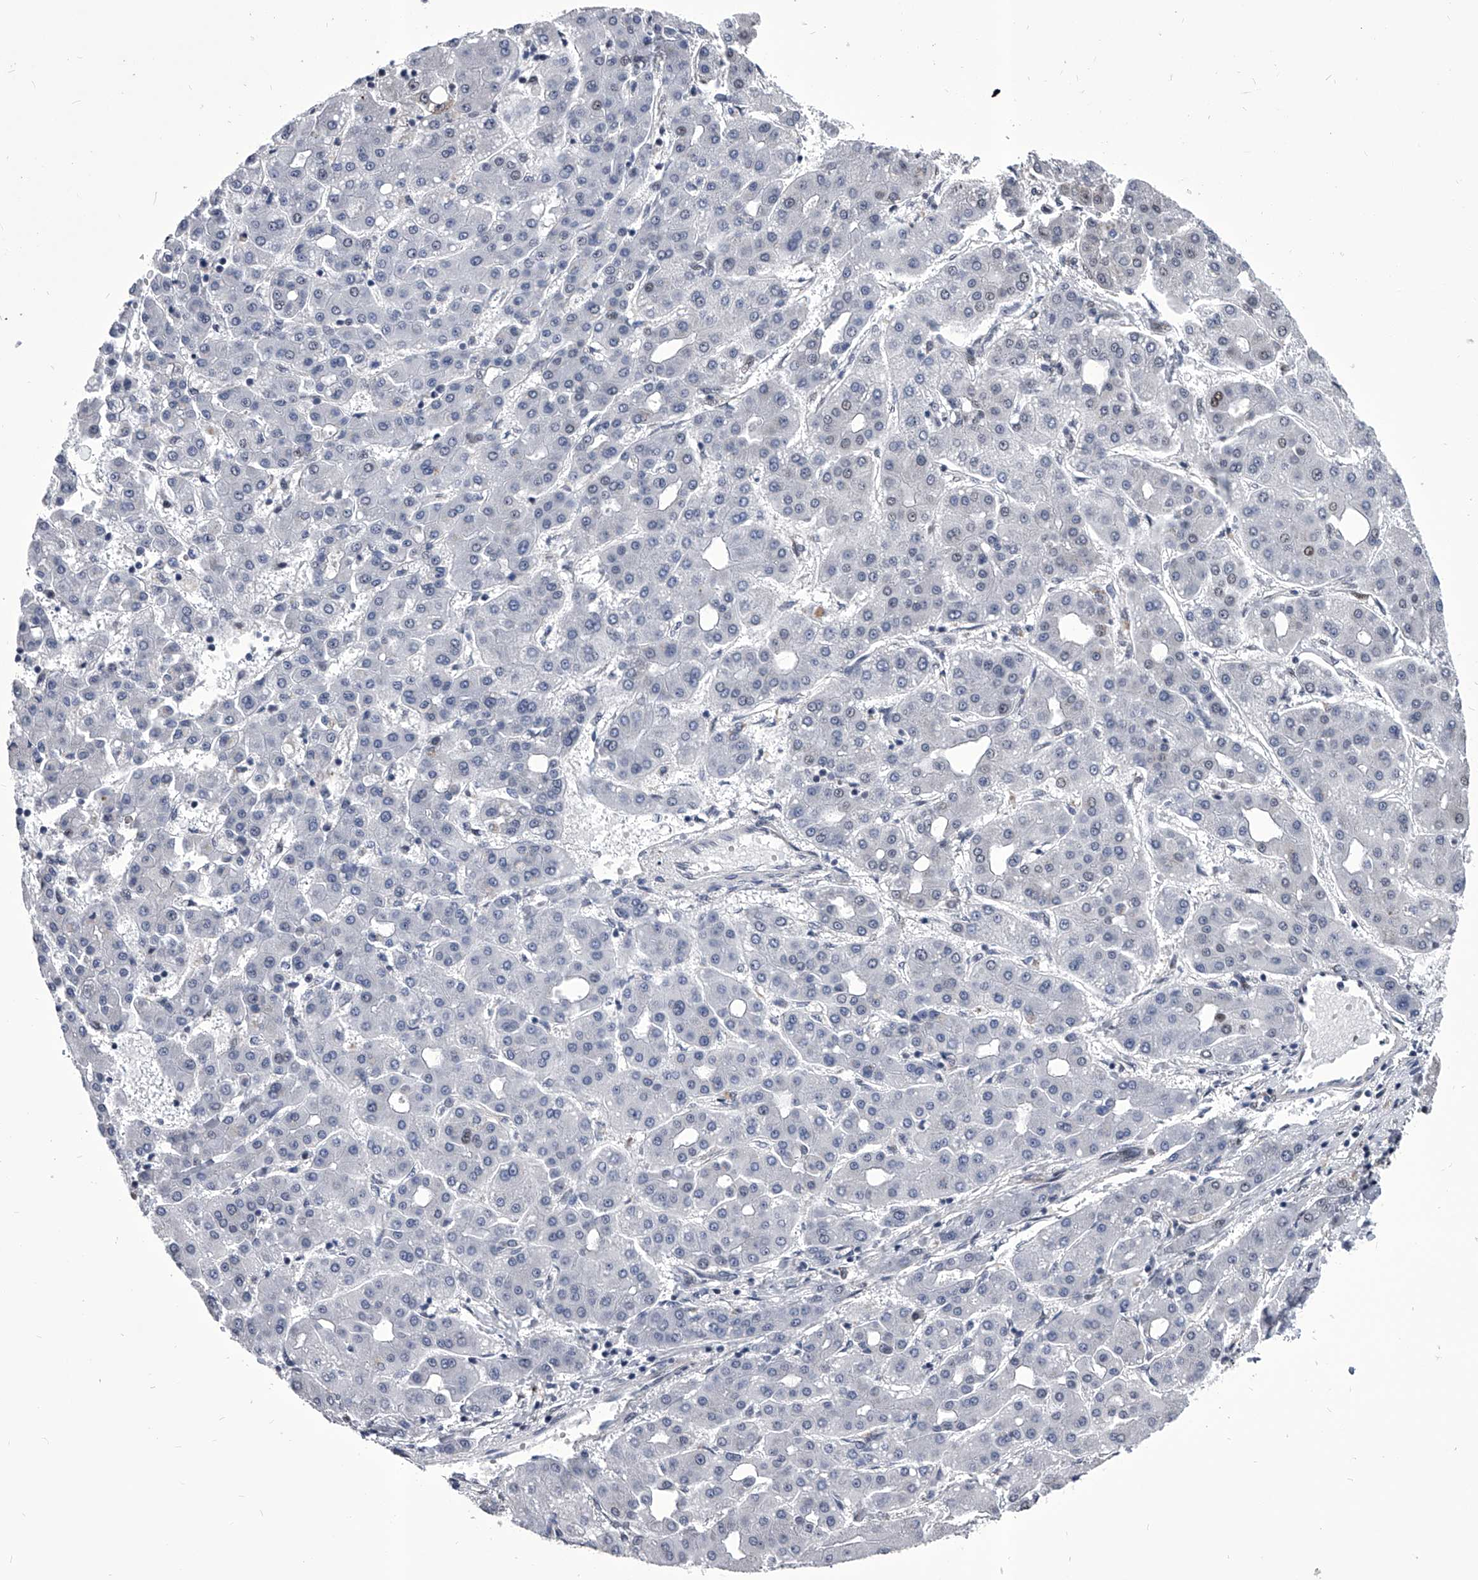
{"staining": {"intensity": "negative", "quantity": "none", "location": "none"}, "tissue": "liver cancer", "cell_type": "Tumor cells", "image_type": "cancer", "snomed": [{"axis": "morphology", "description": "Carcinoma, Hepatocellular, NOS"}, {"axis": "topography", "description": "Liver"}], "caption": "A high-resolution photomicrograph shows immunohistochemistry staining of liver cancer (hepatocellular carcinoma), which exhibits no significant expression in tumor cells.", "gene": "CMTR1", "patient": {"sex": "male", "age": 65}}